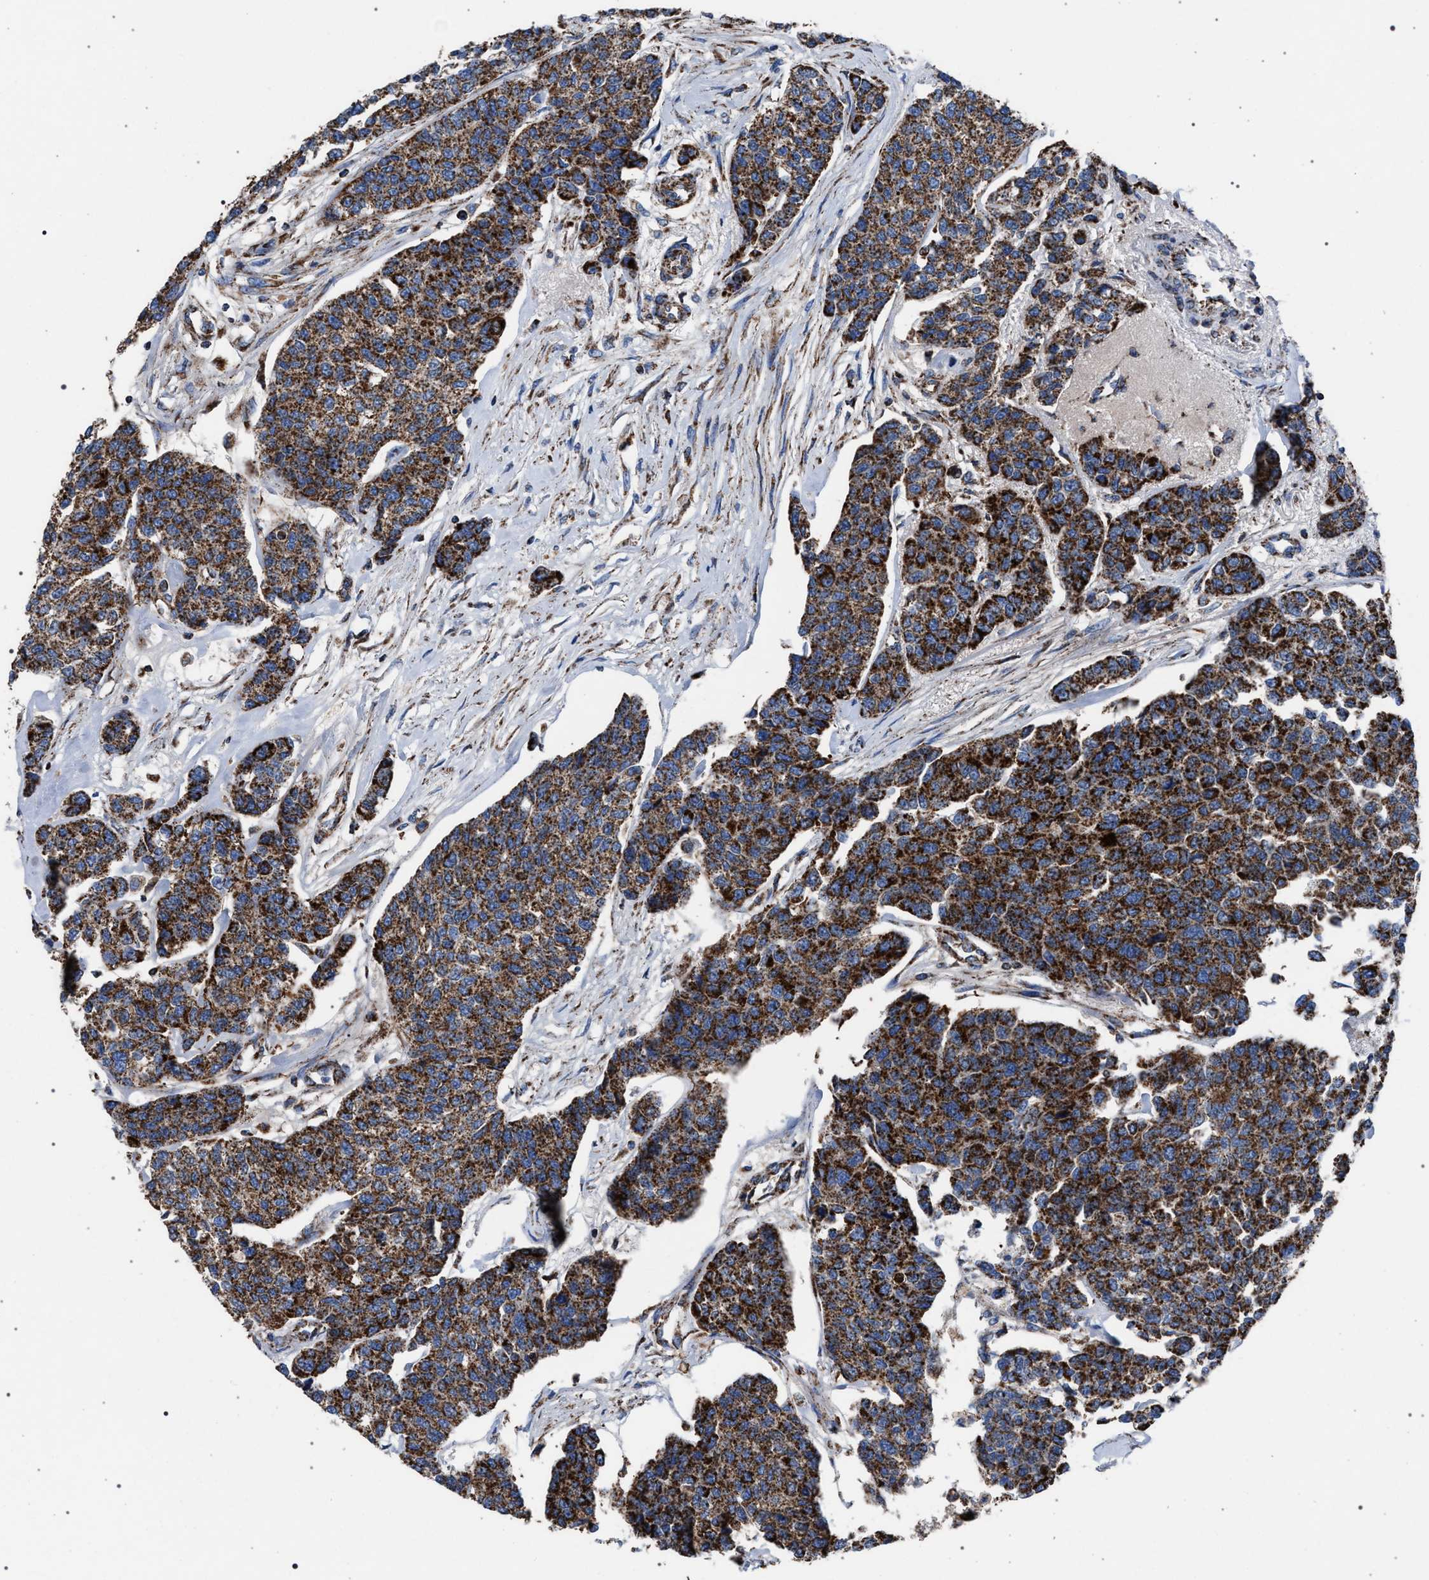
{"staining": {"intensity": "moderate", "quantity": ">75%", "location": "cytoplasmic/membranous"}, "tissue": "breast cancer", "cell_type": "Tumor cells", "image_type": "cancer", "snomed": [{"axis": "morphology", "description": "Duct carcinoma"}, {"axis": "topography", "description": "Breast"}], "caption": "A micrograph of breast cancer (infiltrating ductal carcinoma) stained for a protein displays moderate cytoplasmic/membranous brown staining in tumor cells.", "gene": "VPS13A", "patient": {"sex": "female", "age": 51}}